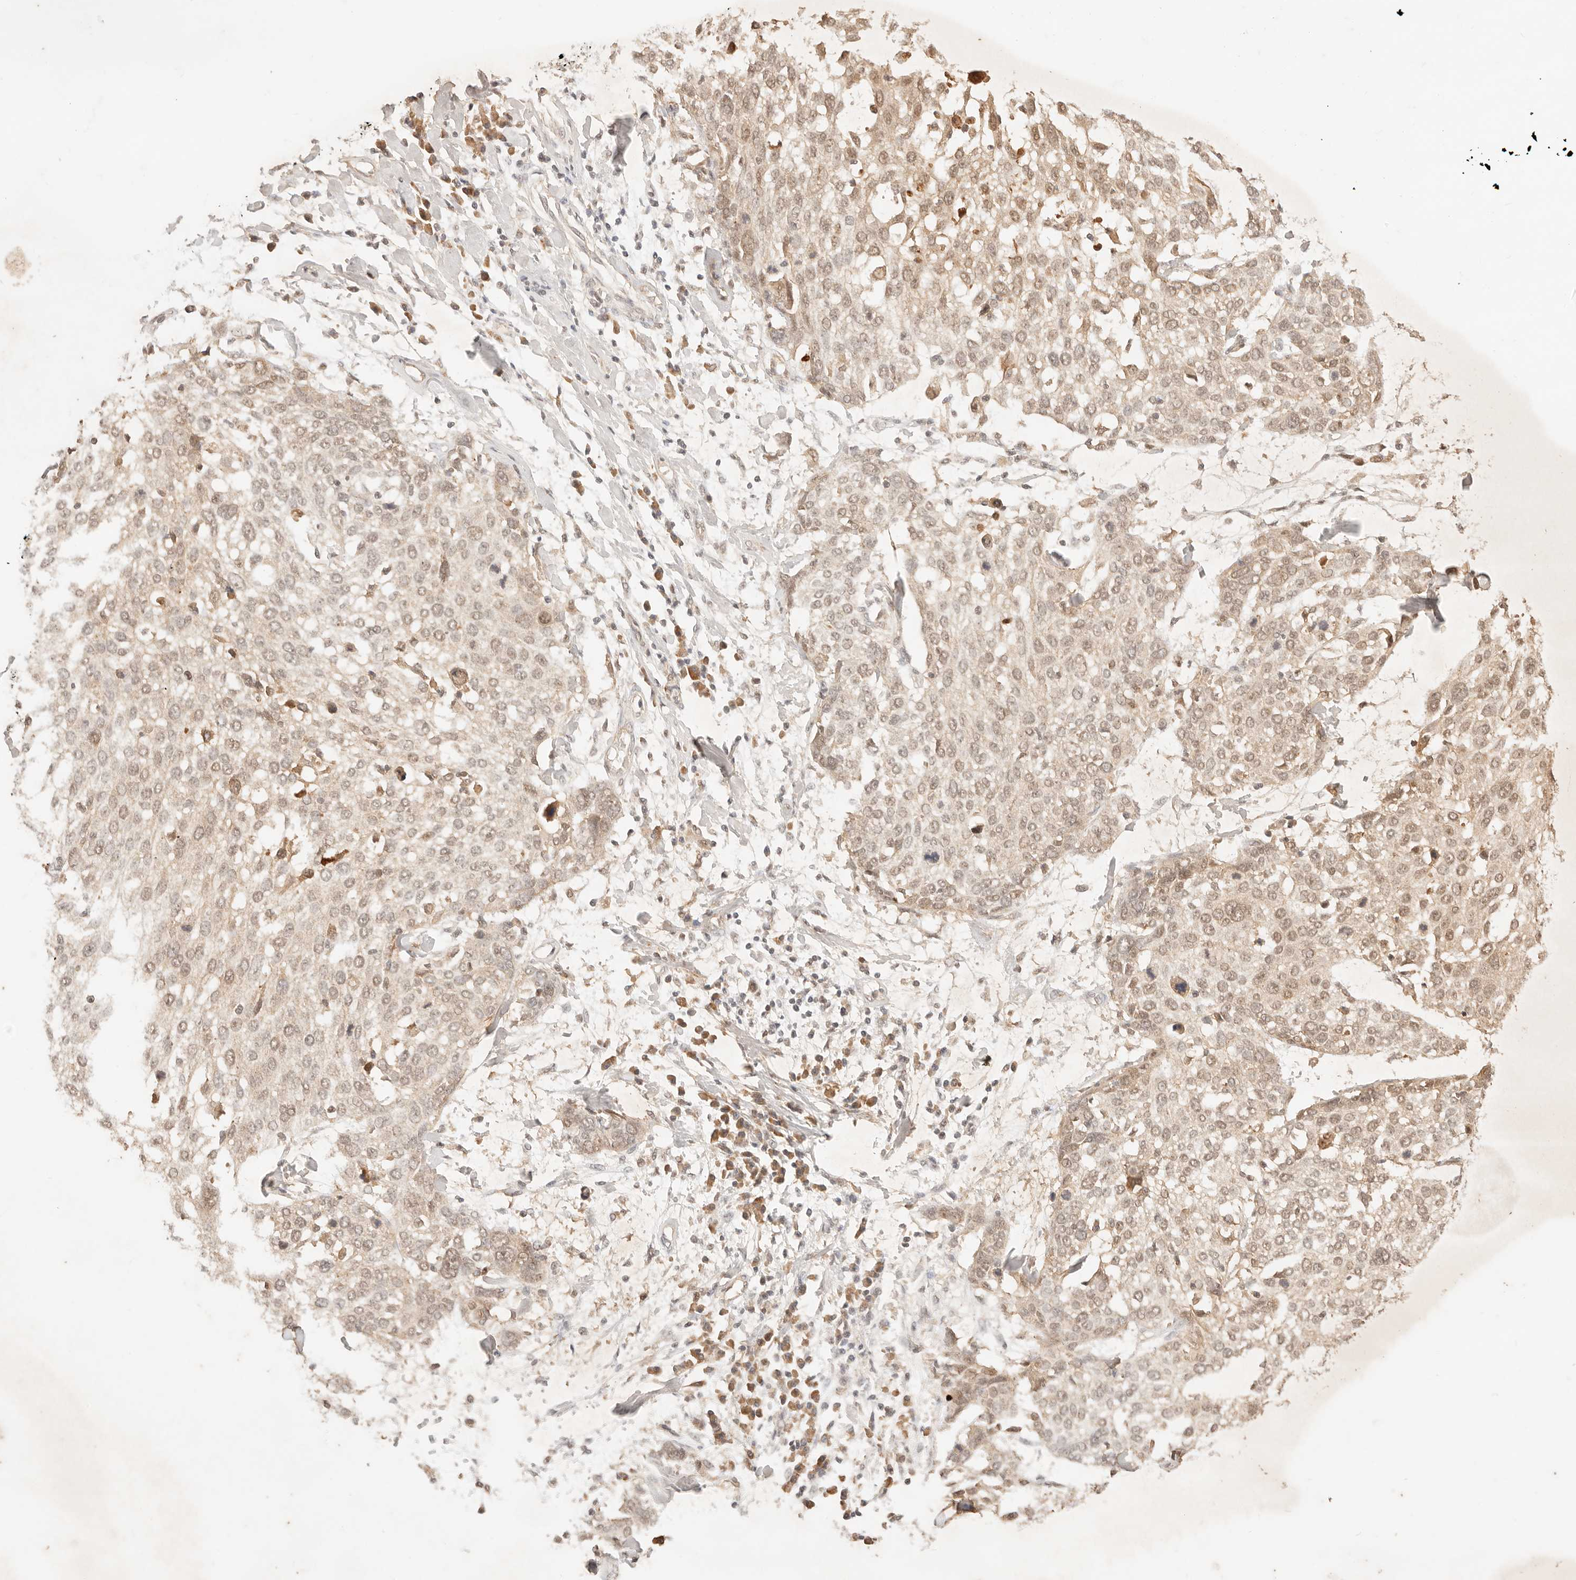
{"staining": {"intensity": "weak", "quantity": ">75%", "location": "cytoplasmic/membranous,nuclear"}, "tissue": "lung cancer", "cell_type": "Tumor cells", "image_type": "cancer", "snomed": [{"axis": "morphology", "description": "Squamous cell carcinoma, NOS"}, {"axis": "topography", "description": "Lung"}], "caption": "A micrograph of human lung squamous cell carcinoma stained for a protein shows weak cytoplasmic/membranous and nuclear brown staining in tumor cells. The protein of interest is stained brown, and the nuclei are stained in blue (DAB IHC with brightfield microscopy, high magnification).", "gene": "TRIM11", "patient": {"sex": "male", "age": 65}}